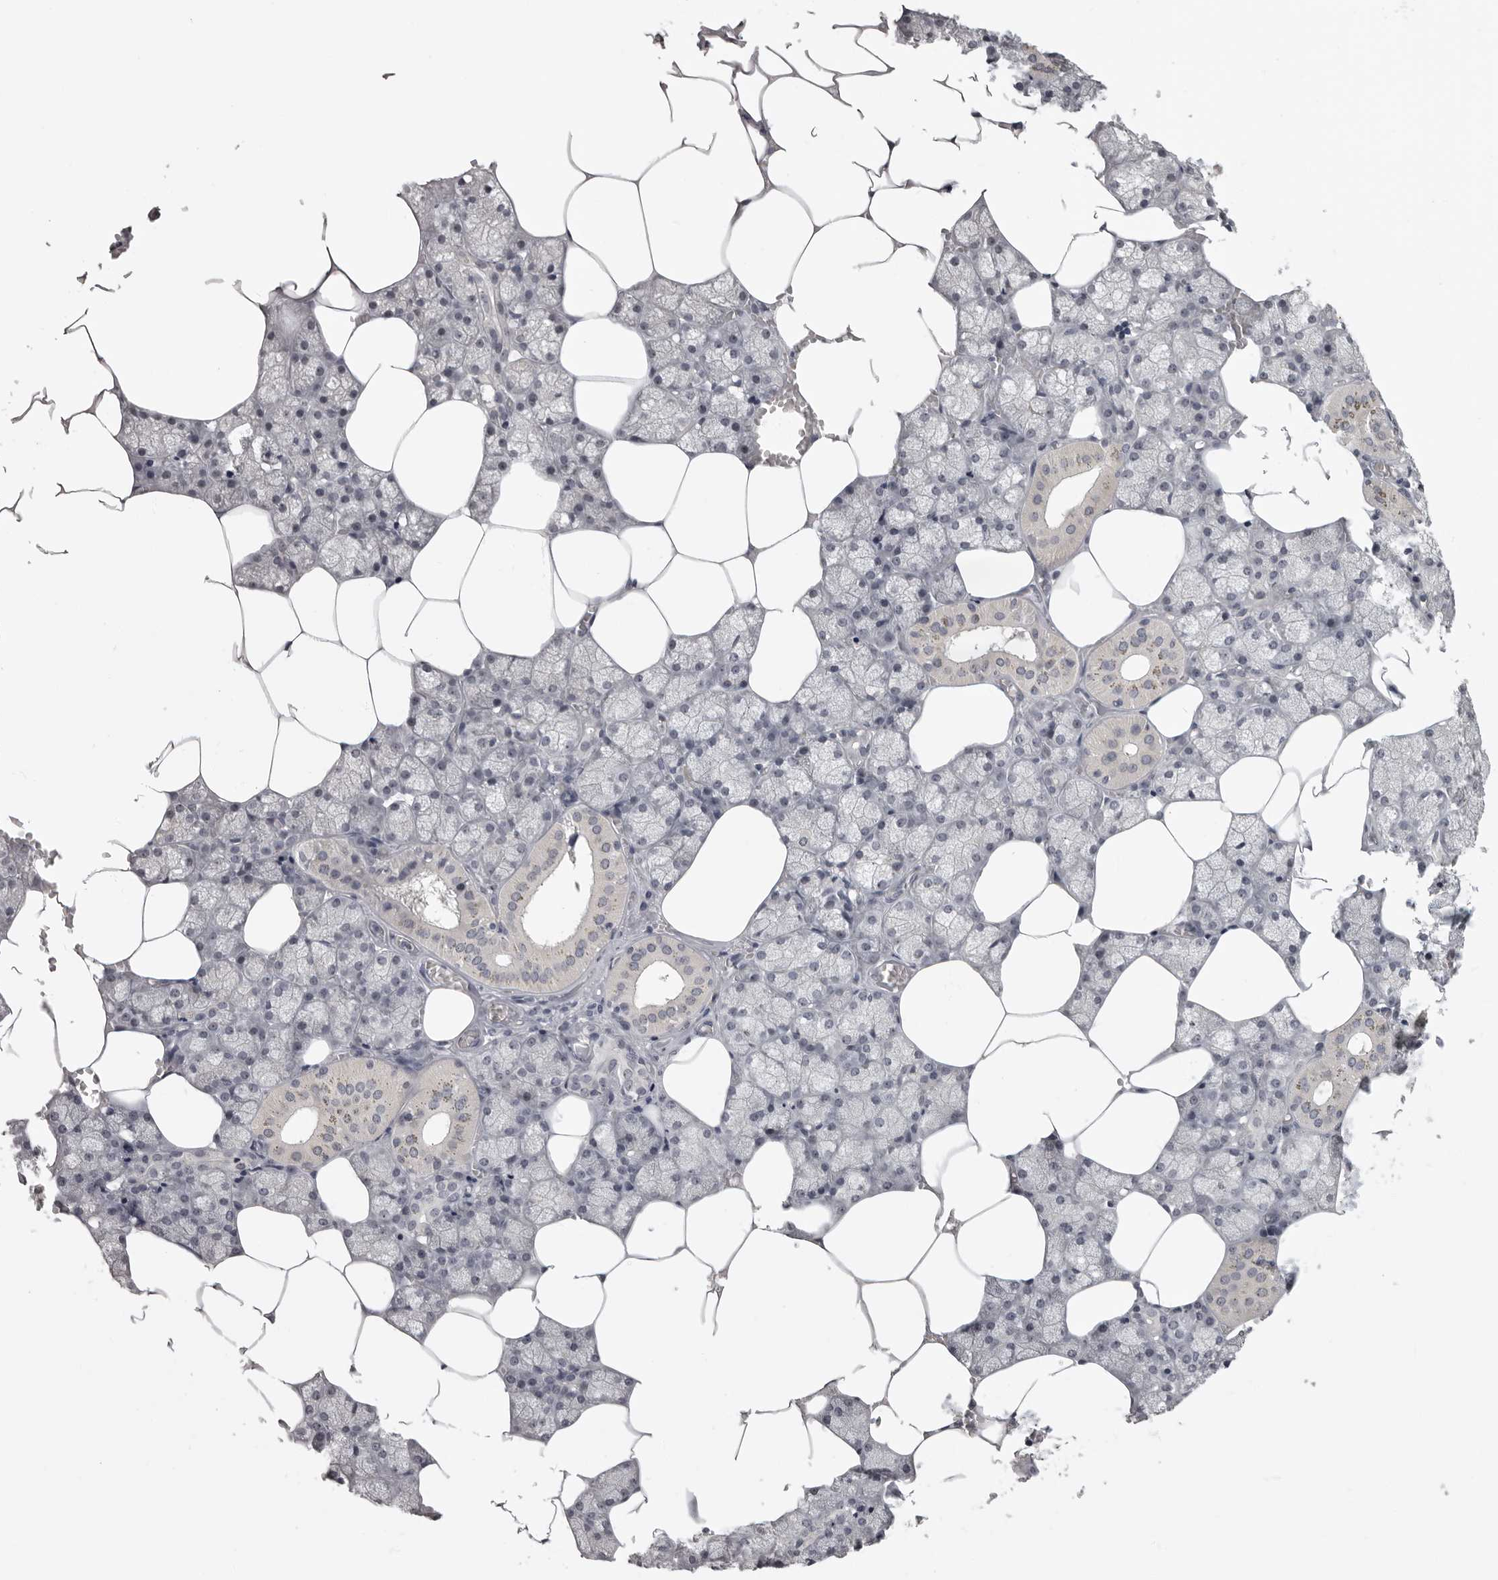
{"staining": {"intensity": "negative", "quantity": "none", "location": "none"}, "tissue": "salivary gland", "cell_type": "Glandular cells", "image_type": "normal", "snomed": [{"axis": "morphology", "description": "Normal tissue, NOS"}, {"axis": "topography", "description": "Salivary gland"}], "caption": "Human salivary gland stained for a protein using immunohistochemistry exhibits no staining in glandular cells.", "gene": "MRTO4", "patient": {"sex": "male", "age": 62}}